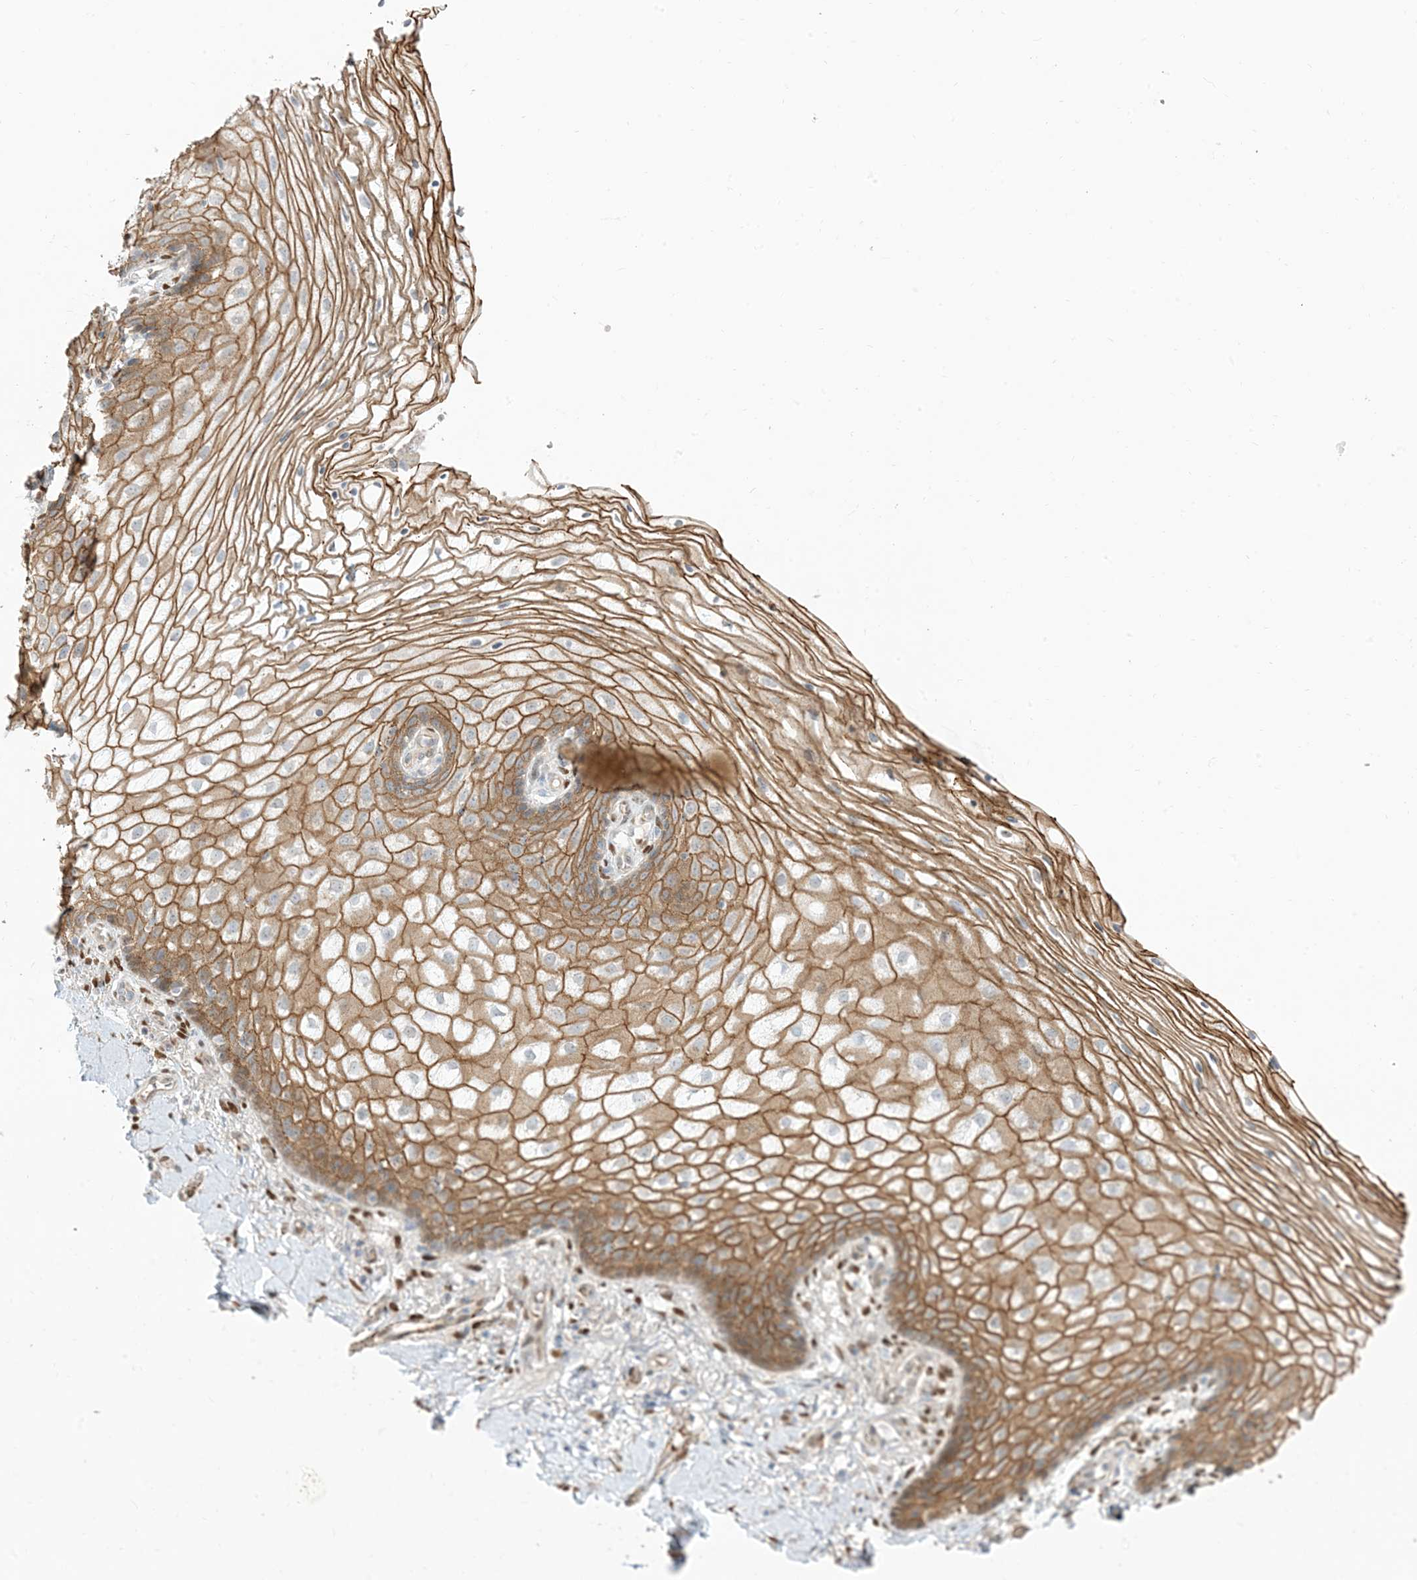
{"staining": {"intensity": "moderate", "quantity": ">75%", "location": "cytoplasmic/membranous"}, "tissue": "vagina", "cell_type": "Squamous epithelial cells", "image_type": "normal", "snomed": [{"axis": "morphology", "description": "Normal tissue, NOS"}, {"axis": "topography", "description": "Vagina"}], "caption": "Immunohistochemistry of normal human vagina exhibits medium levels of moderate cytoplasmic/membranous positivity in about >75% of squamous epithelial cells. (Stains: DAB in brown, nuclei in blue, Microscopy: brightfield microscopy at high magnification).", "gene": "RIN1", "patient": {"sex": "female", "age": 60}}